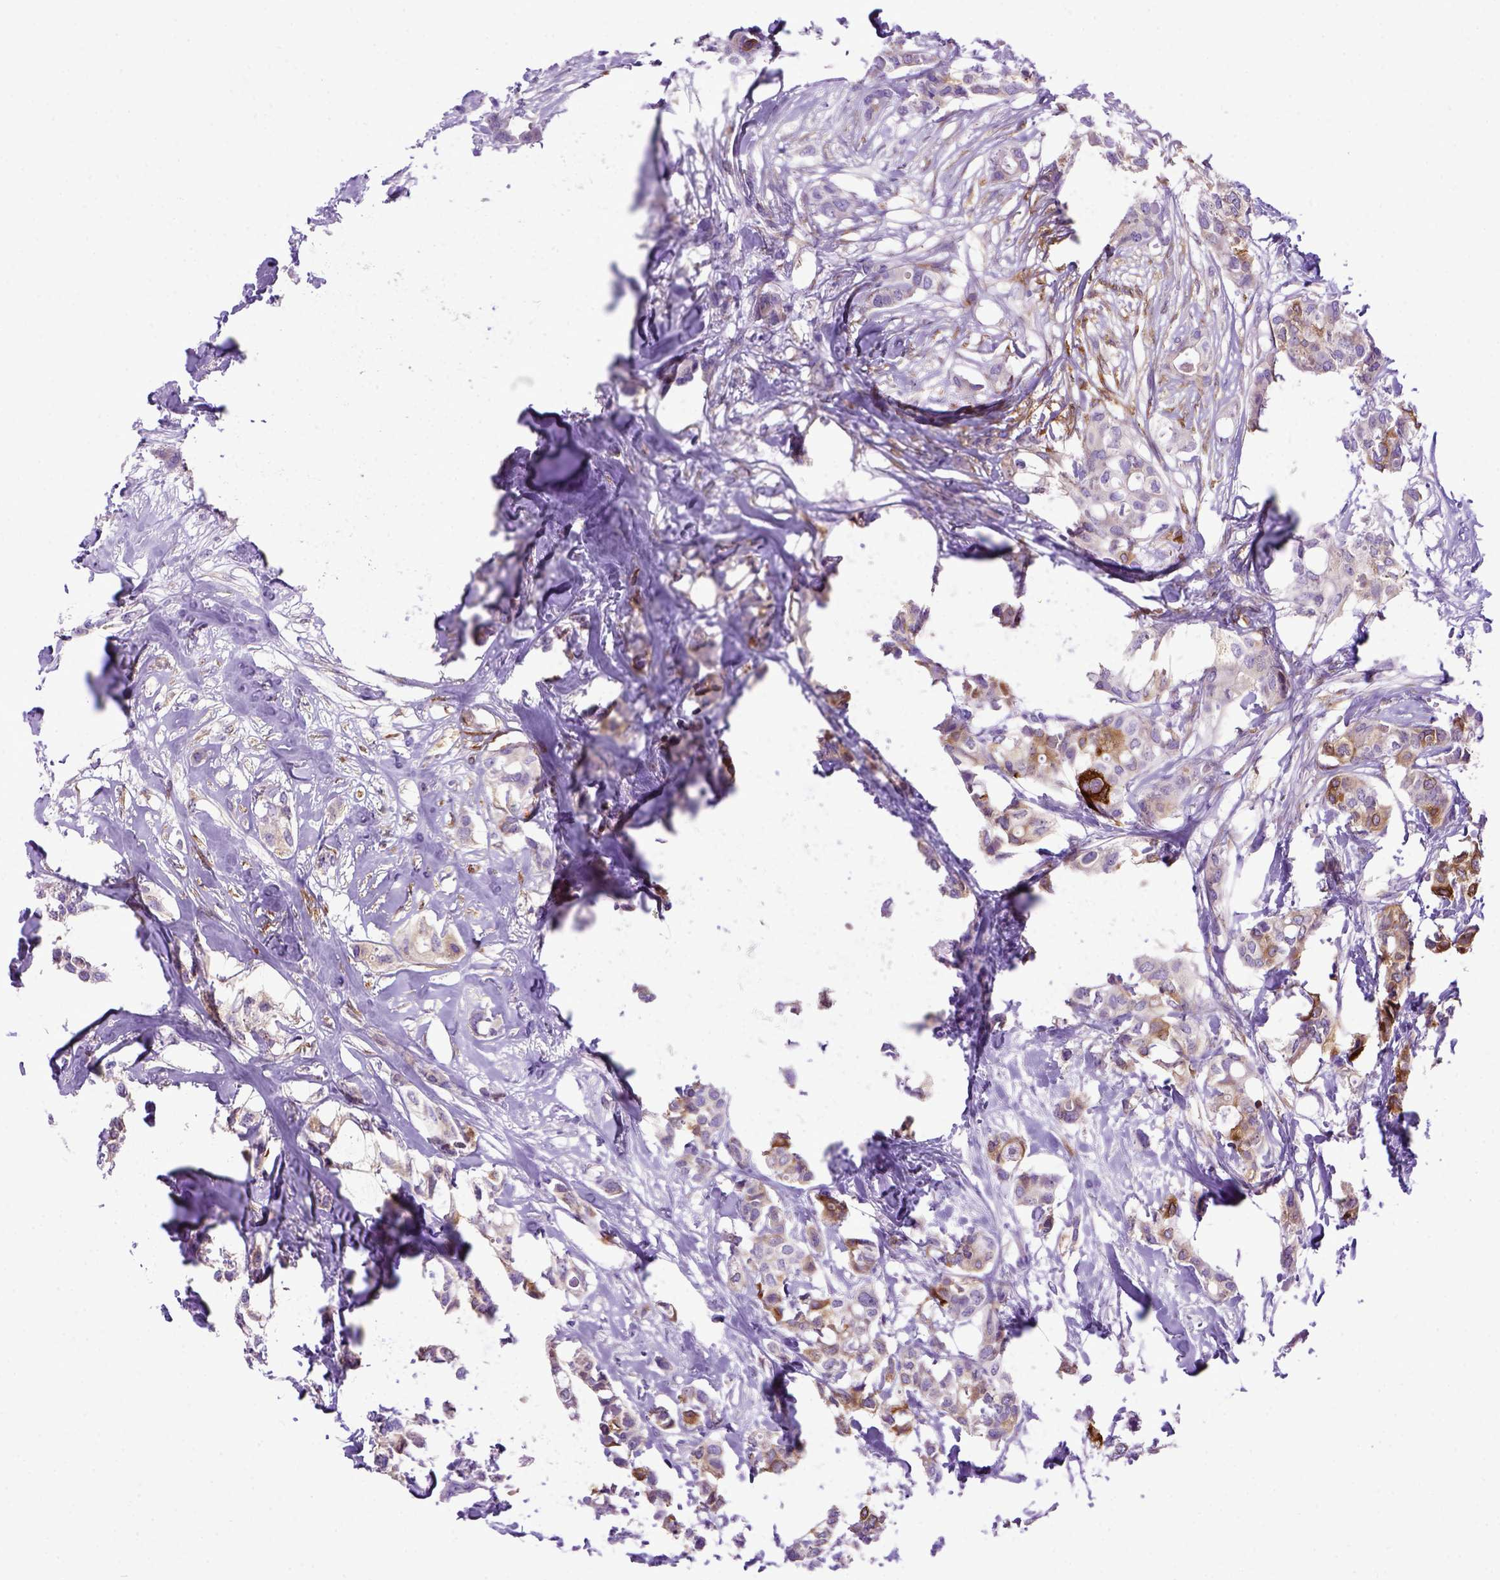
{"staining": {"intensity": "moderate", "quantity": "25%-75%", "location": "cytoplasmic/membranous"}, "tissue": "breast cancer", "cell_type": "Tumor cells", "image_type": "cancer", "snomed": [{"axis": "morphology", "description": "Duct carcinoma"}, {"axis": "topography", "description": "Breast"}], "caption": "Protein staining displays moderate cytoplasmic/membranous expression in approximately 25%-75% of tumor cells in intraductal carcinoma (breast).", "gene": "PTGES", "patient": {"sex": "female", "age": 62}}